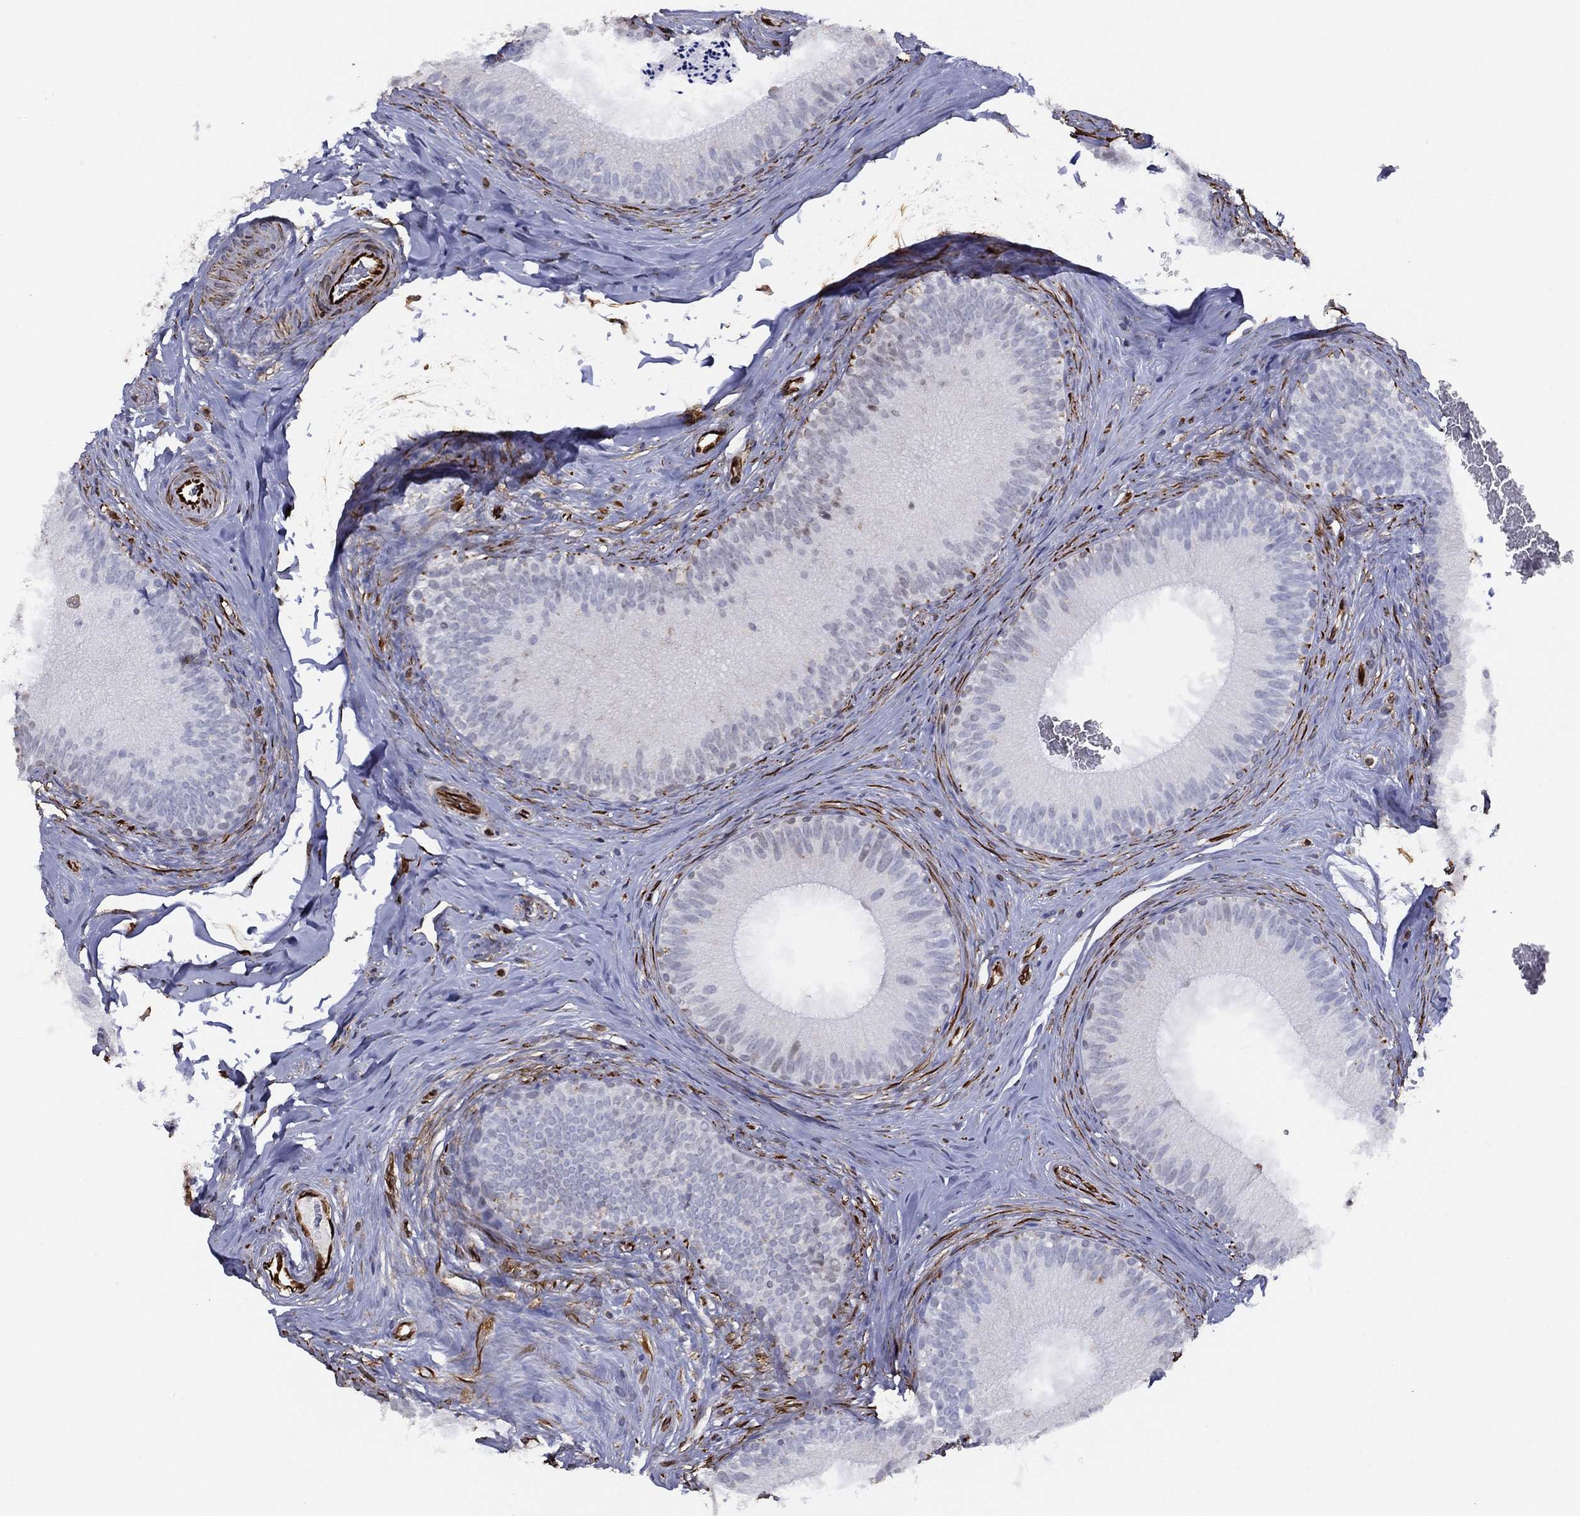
{"staining": {"intensity": "negative", "quantity": "none", "location": "none"}, "tissue": "epididymis", "cell_type": "Glandular cells", "image_type": "normal", "snomed": [{"axis": "morphology", "description": "Normal tissue, NOS"}, {"axis": "morphology", "description": "Carcinoma, Embryonal, NOS"}, {"axis": "topography", "description": "Testis"}, {"axis": "topography", "description": "Epididymis"}], "caption": "Immunohistochemistry micrograph of benign human epididymis stained for a protein (brown), which displays no expression in glandular cells.", "gene": "MAS1", "patient": {"sex": "male", "age": 24}}